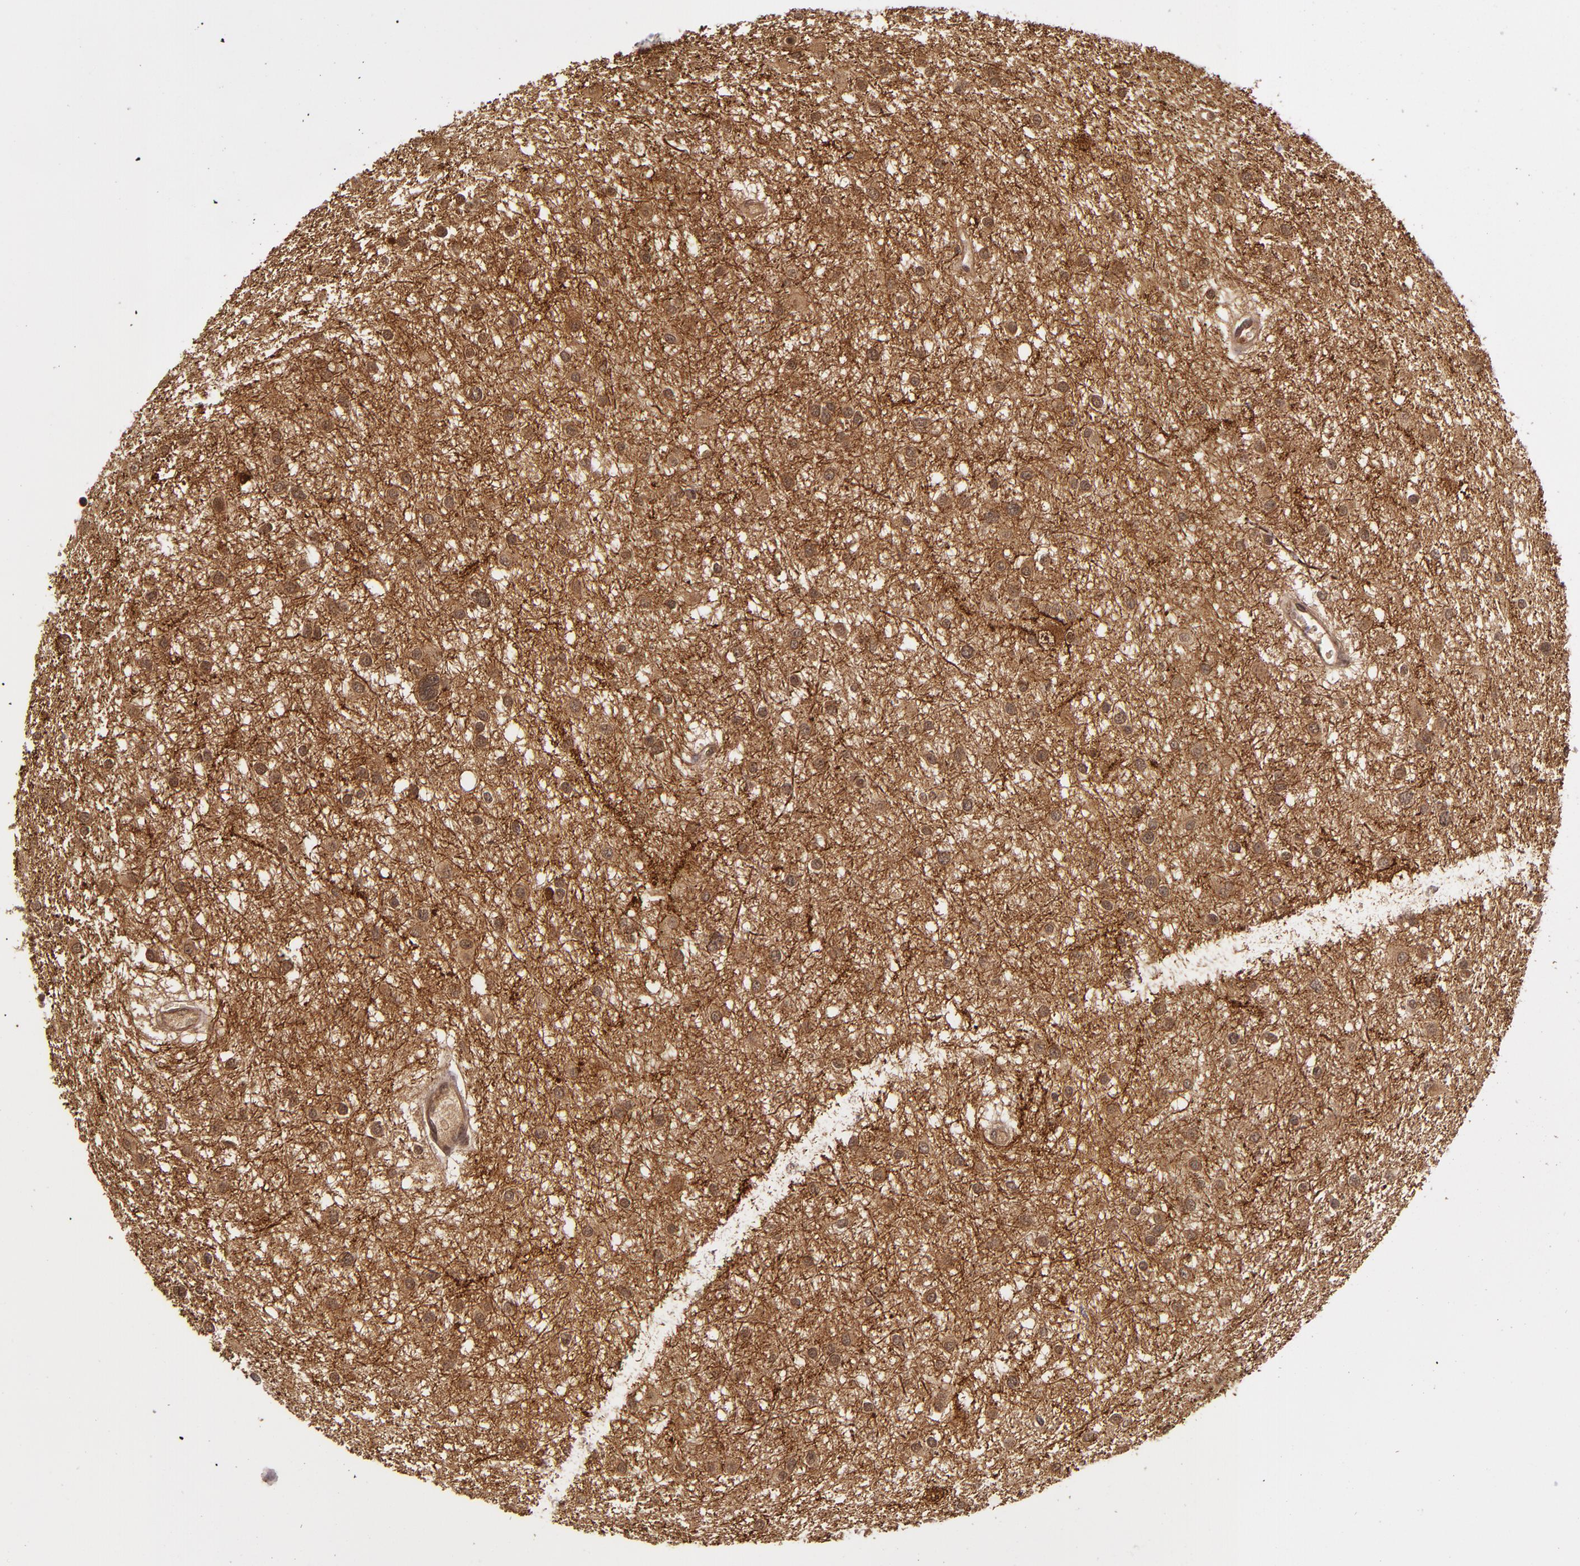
{"staining": {"intensity": "negative", "quantity": "none", "location": "none"}, "tissue": "glioma", "cell_type": "Tumor cells", "image_type": "cancer", "snomed": [{"axis": "morphology", "description": "Glioma, malignant, Low grade"}, {"axis": "topography", "description": "Brain"}], "caption": "Histopathology image shows no significant protein expression in tumor cells of glioma. The staining was performed using DAB to visualize the protein expression in brown, while the nuclei were stained in blue with hematoxylin (Magnification: 20x).", "gene": "SNCB", "patient": {"sex": "female", "age": 36}}